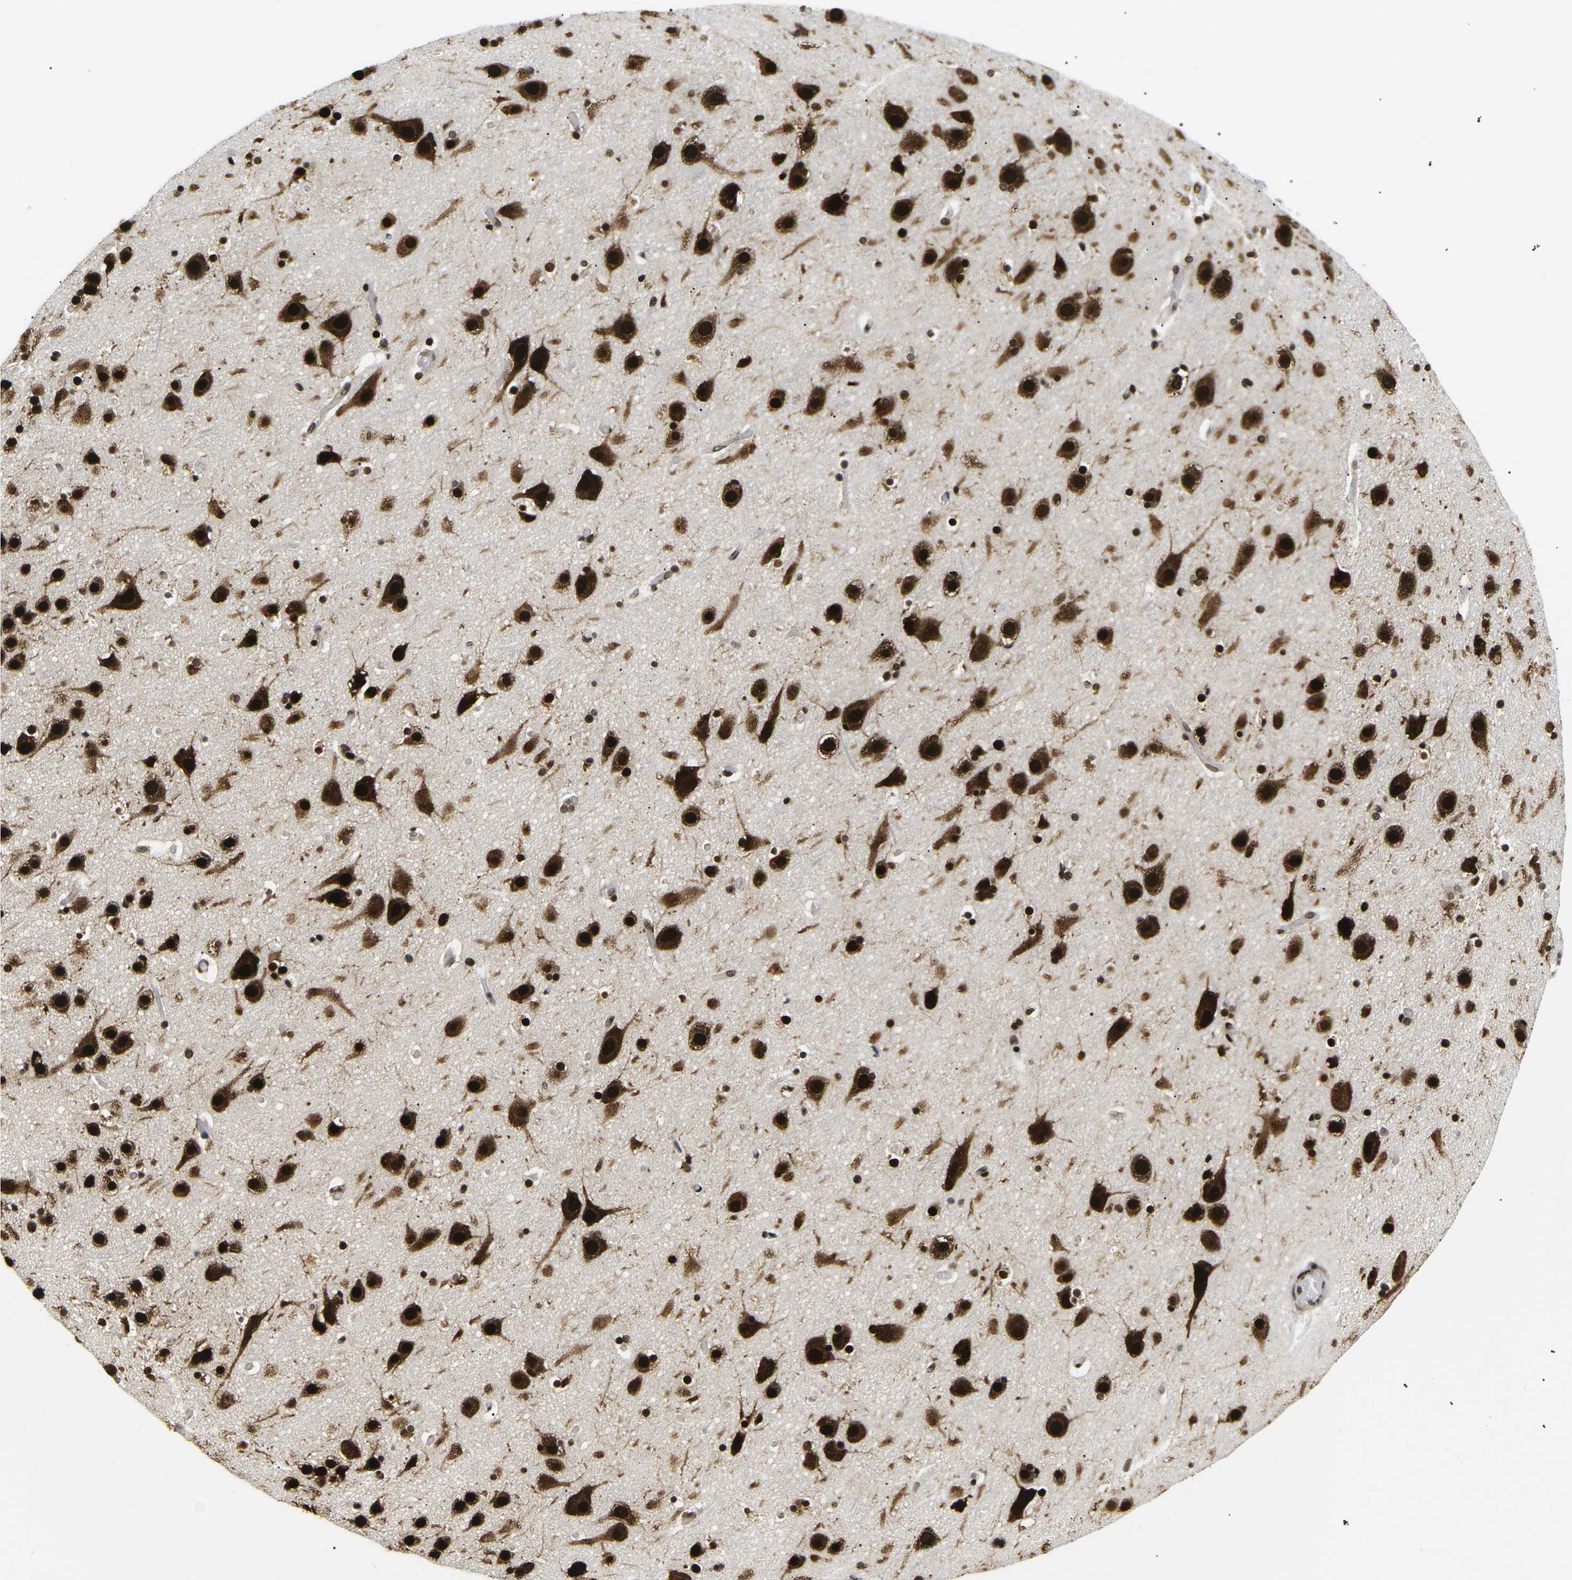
{"staining": {"intensity": "strong", "quantity": ">75%", "location": "nuclear"}, "tissue": "cerebral cortex", "cell_type": "Endothelial cells", "image_type": "normal", "snomed": [{"axis": "morphology", "description": "Normal tissue, NOS"}, {"axis": "topography", "description": "Cerebral cortex"}], "caption": "A high amount of strong nuclear expression is appreciated in about >75% of endothelial cells in unremarkable cerebral cortex. The protein of interest is stained brown, and the nuclei are stained in blue (DAB (3,3'-diaminobenzidine) IHC with brightfield microscopy, high magnification).", "gene": "CELF1", "patient": {"sex": "male", "age": 57}}